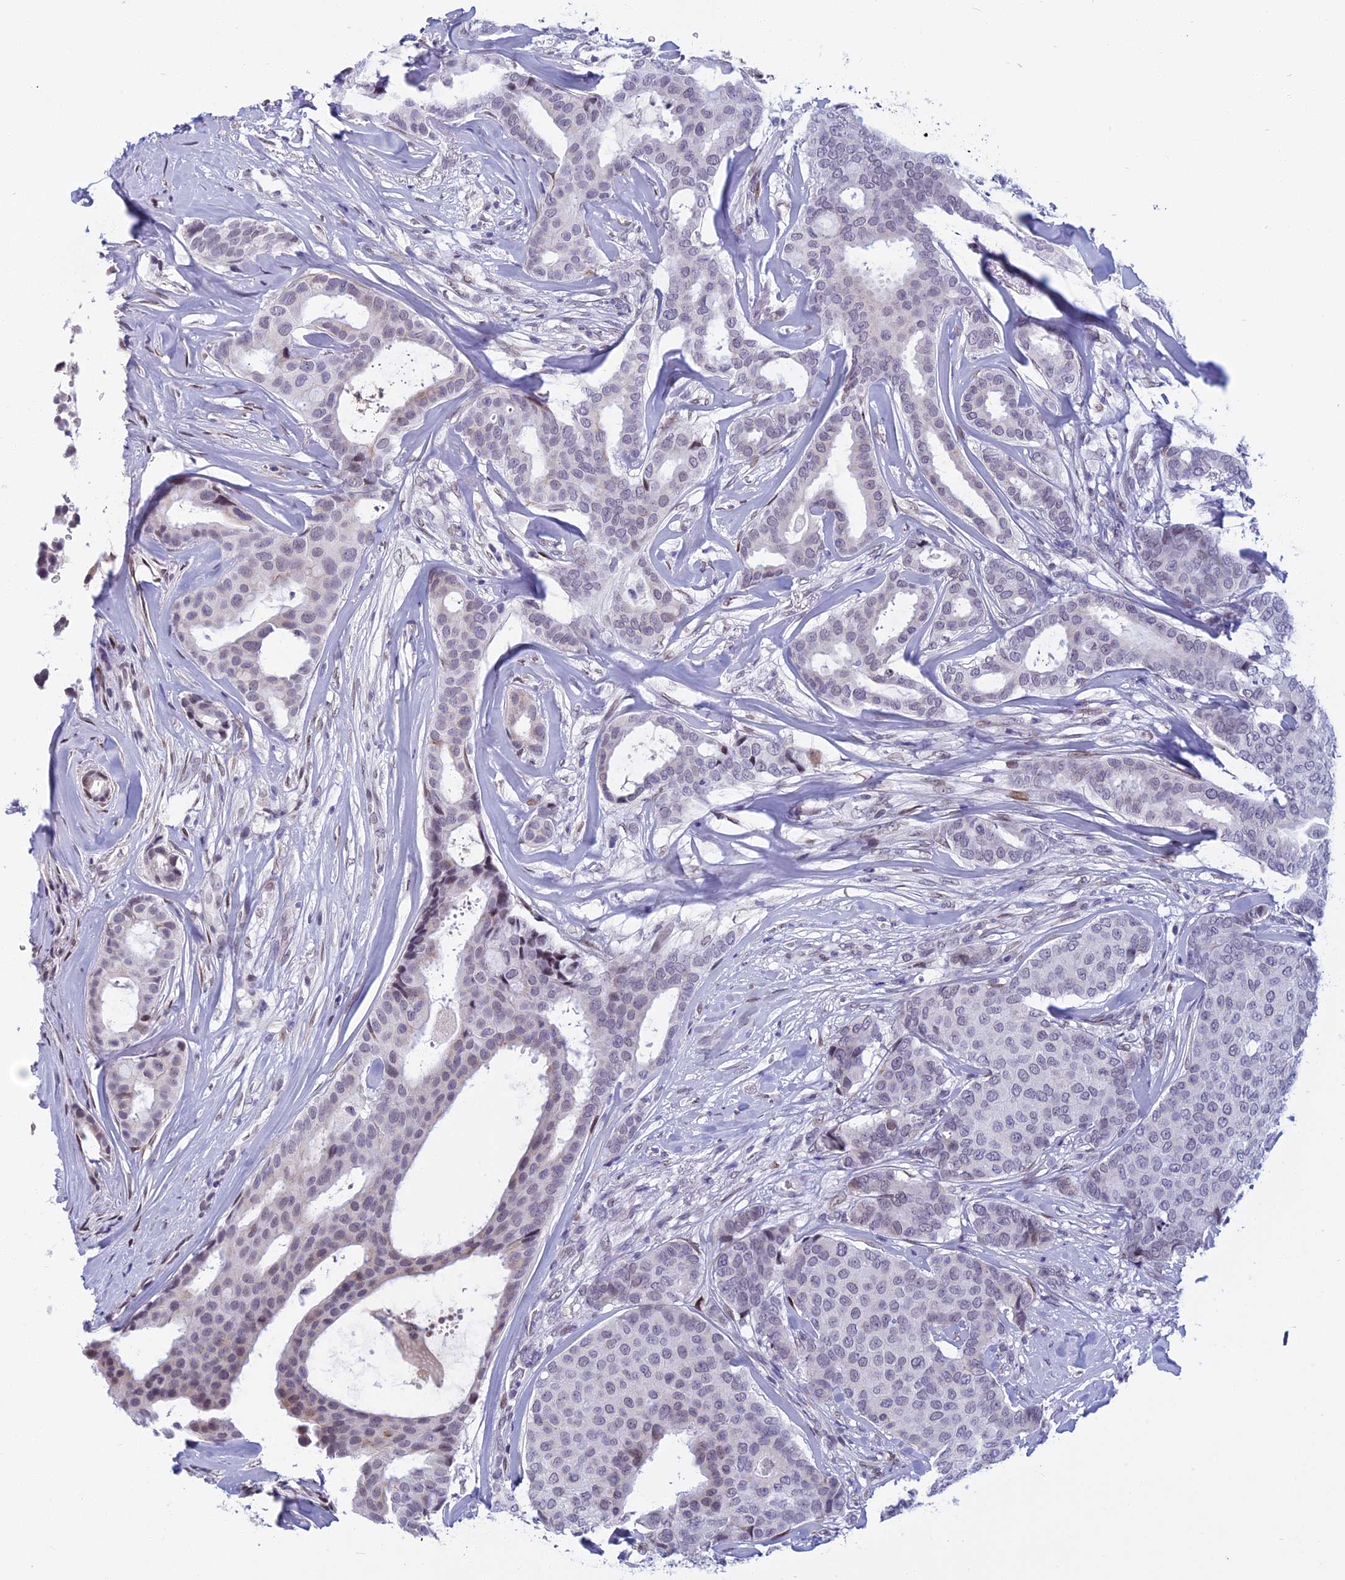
{"staining": {"intensity": "weak", "quantity": "<25%", "location": "nuclear"}, "tissue": "breast cancer", "cell_type": "Tumor cells", "image_type": "cancer", "snomed": [{"axis": "morphology", "description": "Duct carcinoma"}, {"axis": "topography", "description": "Breast"}], "caption": "Immunohistochemistry photomicrograph of human breast infiltrating ductal carcinoma stained for a protein (brown), which demonstrates no staining in tumor cells.", "gene": "CDC7", "patient": {"sex": "female", "age": 75}}